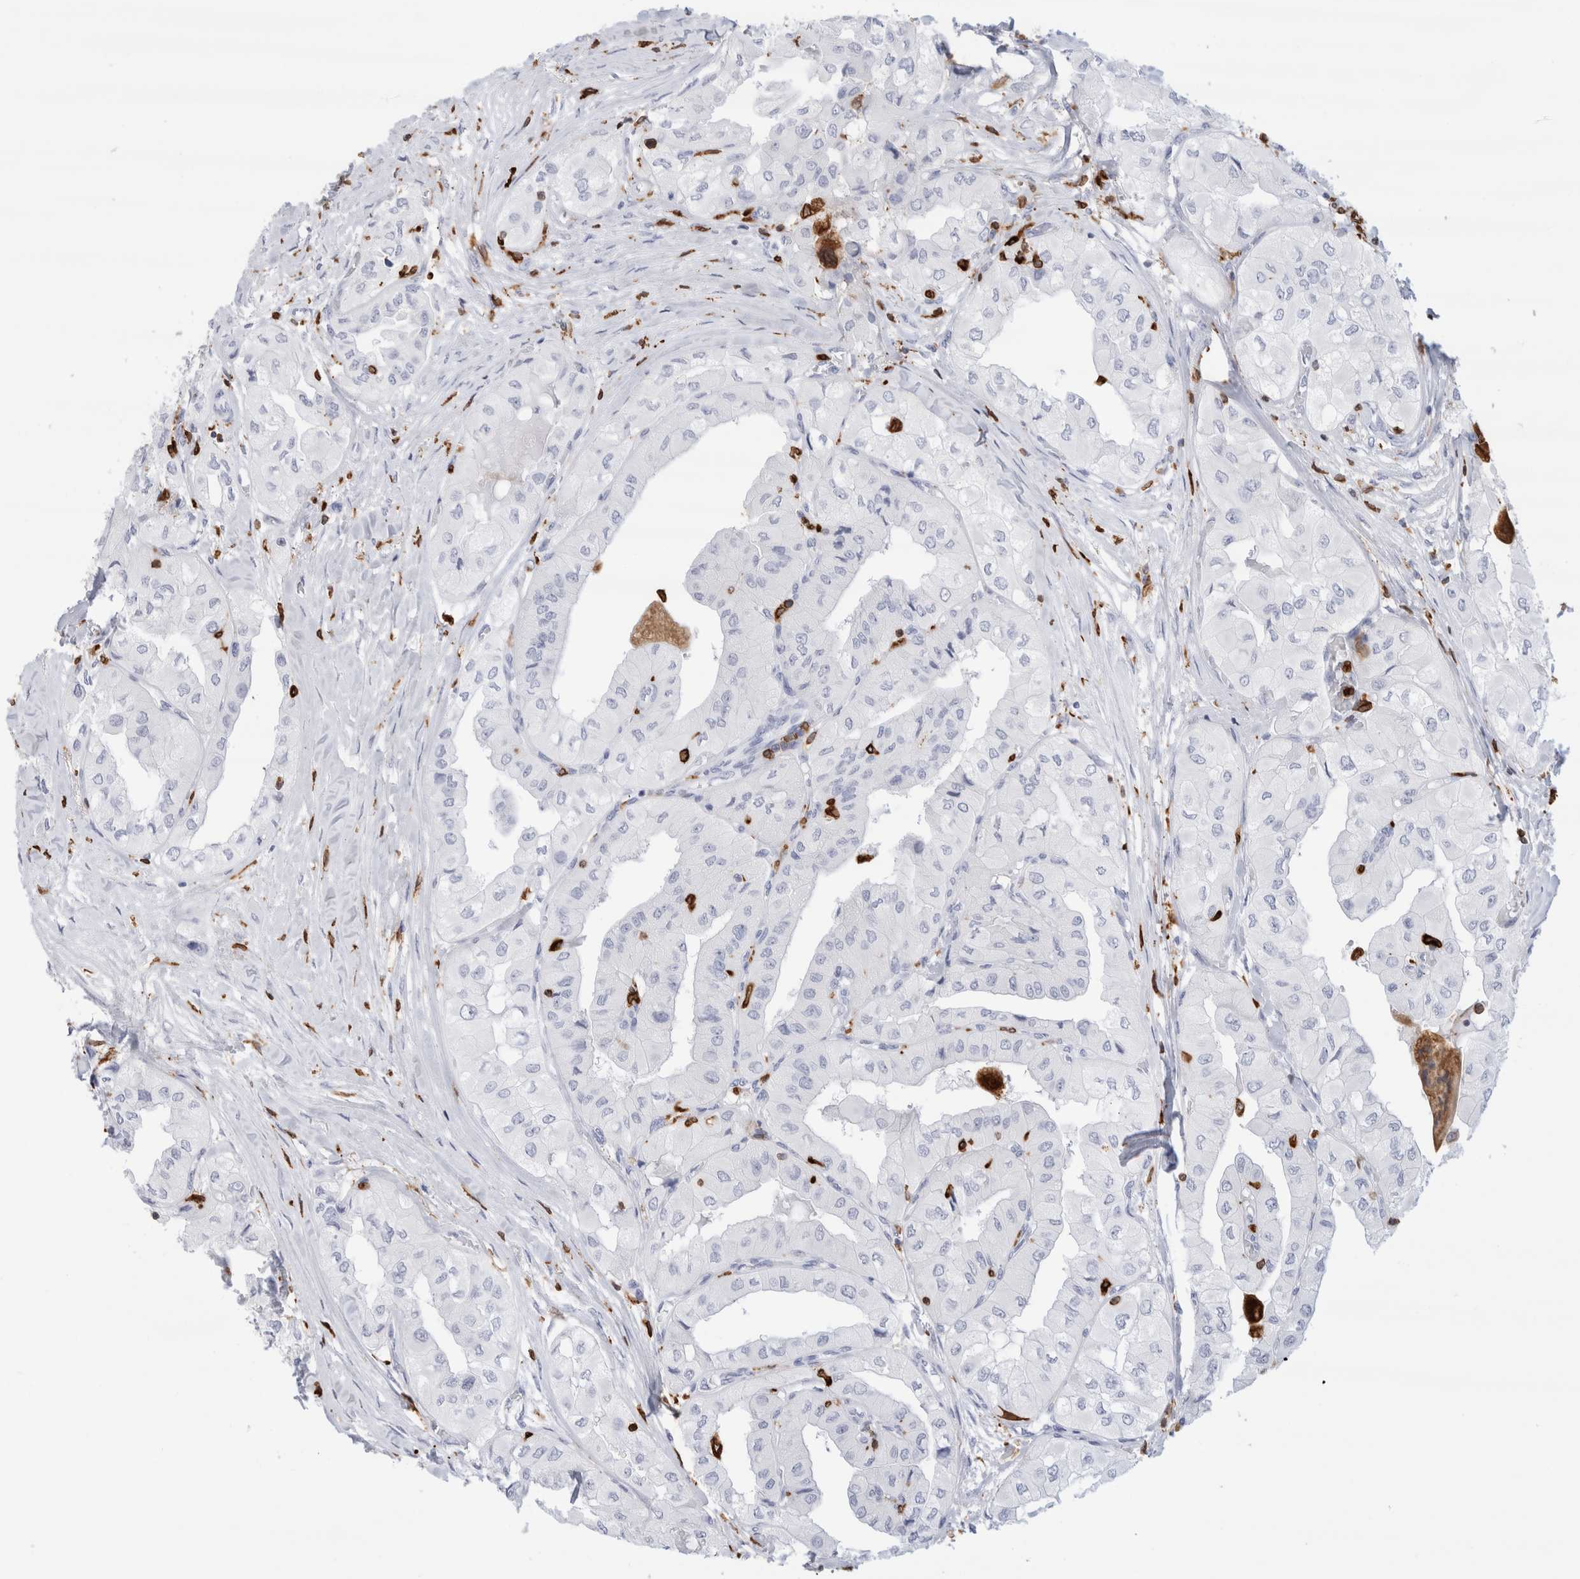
{"staining": {"intensity": "negative", "quantity": "none", "location": "none"}, "tissue": "thyroid cancer", "cell_type": "Tumor cells", "image_type": "cancer", "snomed": [{"axis": "morphology", "description": "Papillary adenocarcinoma, NOS"}, {"axis": "topography", "description": "Thyroid gland"}], "caption": "Tumor cells are negative for protein expression in human thyroid papillary adenocarcinoma.", "gene": "ALOX5AP", "patient": {"sex": "female", "age": 59}}